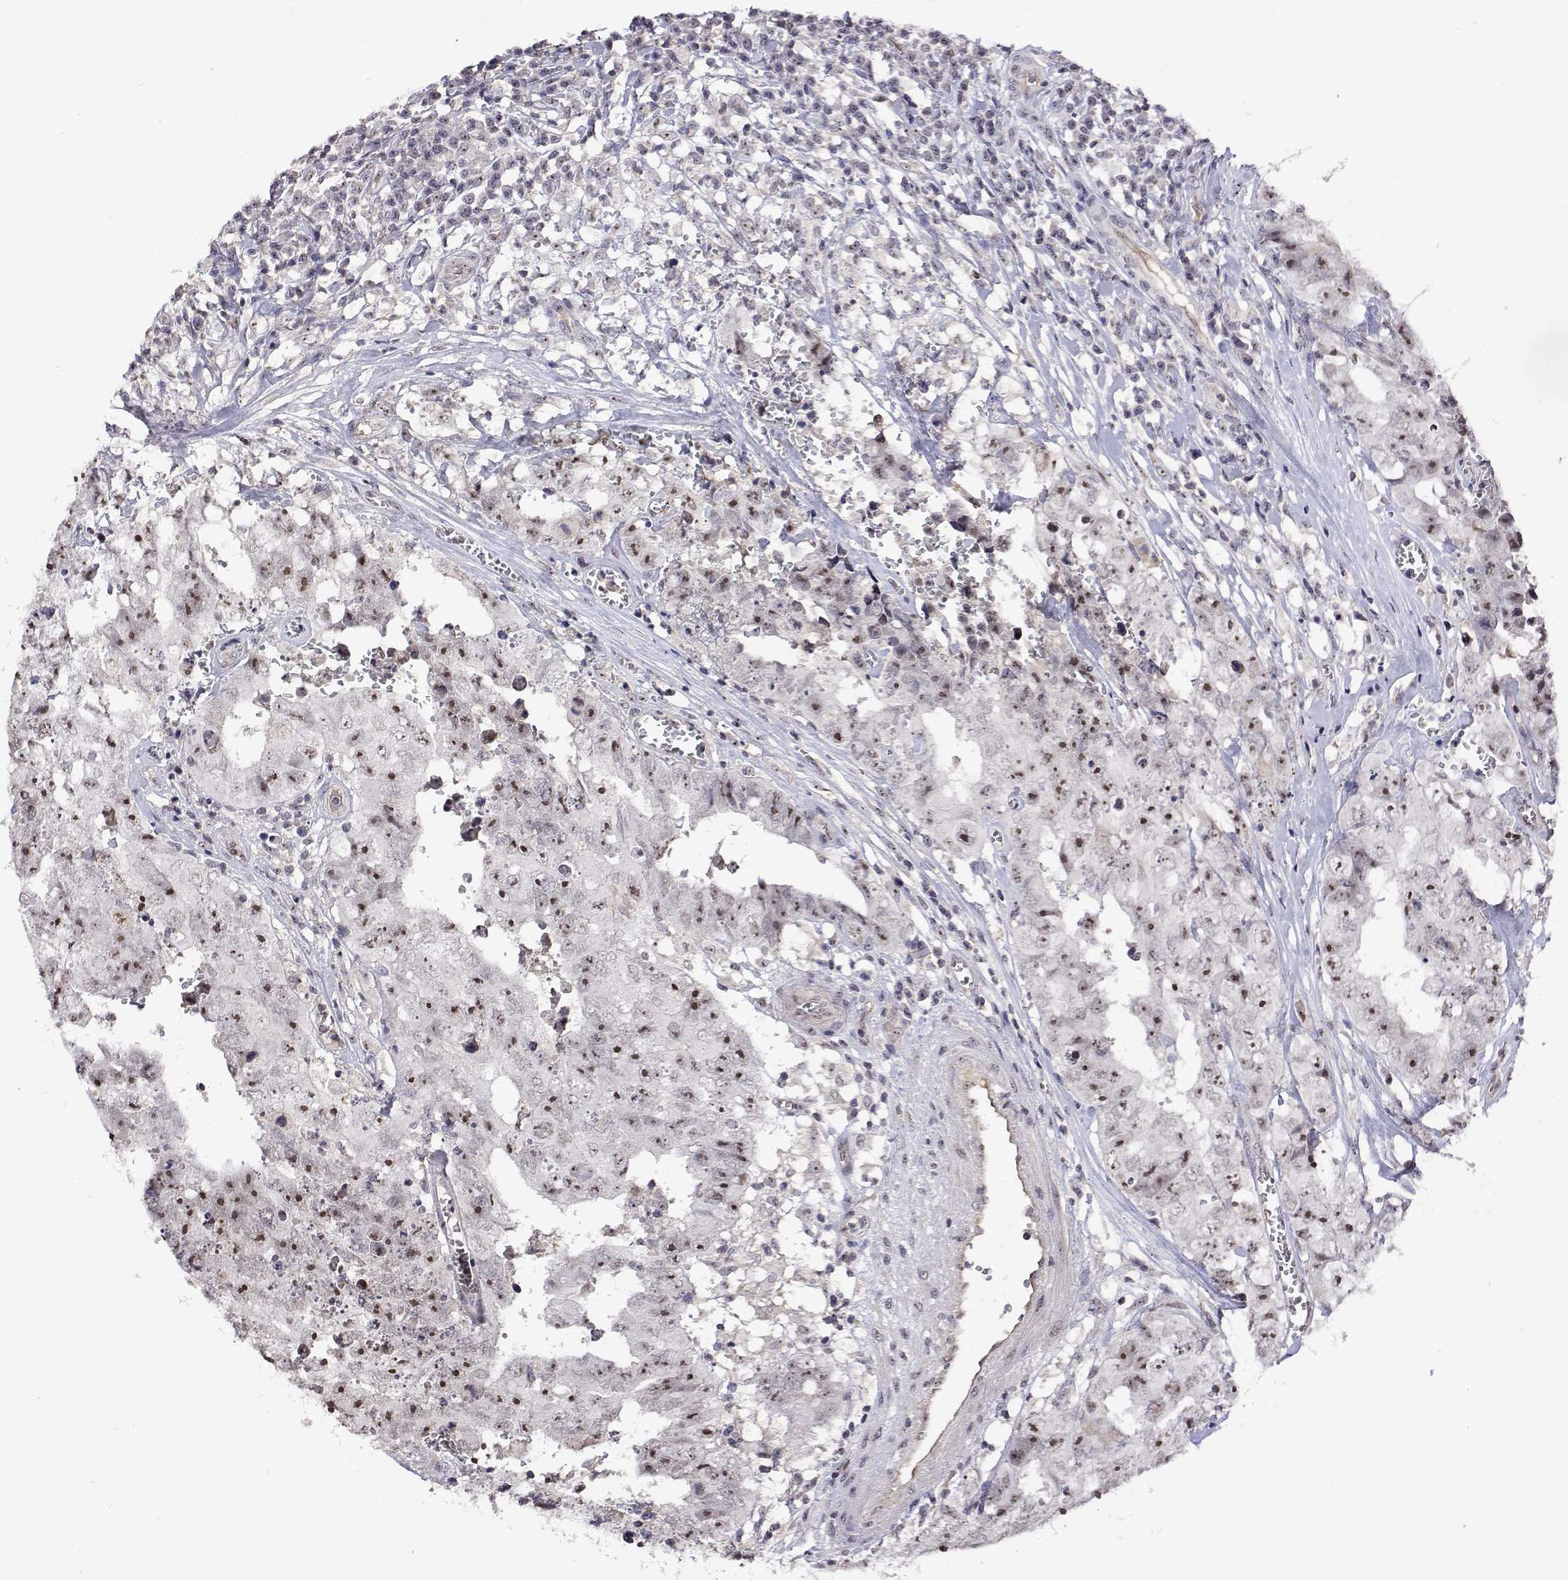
{"staining": {"intensity": "moderate", "quantity": "<25%", "location": "nuclear"}, "tissue": "testis cancer", "cell_type": "Tumor cells", "image_type": "cancer", "snomed": [{"axis": "morphology", "description": "Carcinoma, Embryonal, NOS"}, {"axis": "topography", "description": "Testis"}], "caption": "This is a micrograph of IHC staining of testis embryonal carcinoma, which shows moderate positivity in the nuclear of tumor cells.", "gene": "NHP2", "patient": {"sex": "male", "age": 36}}